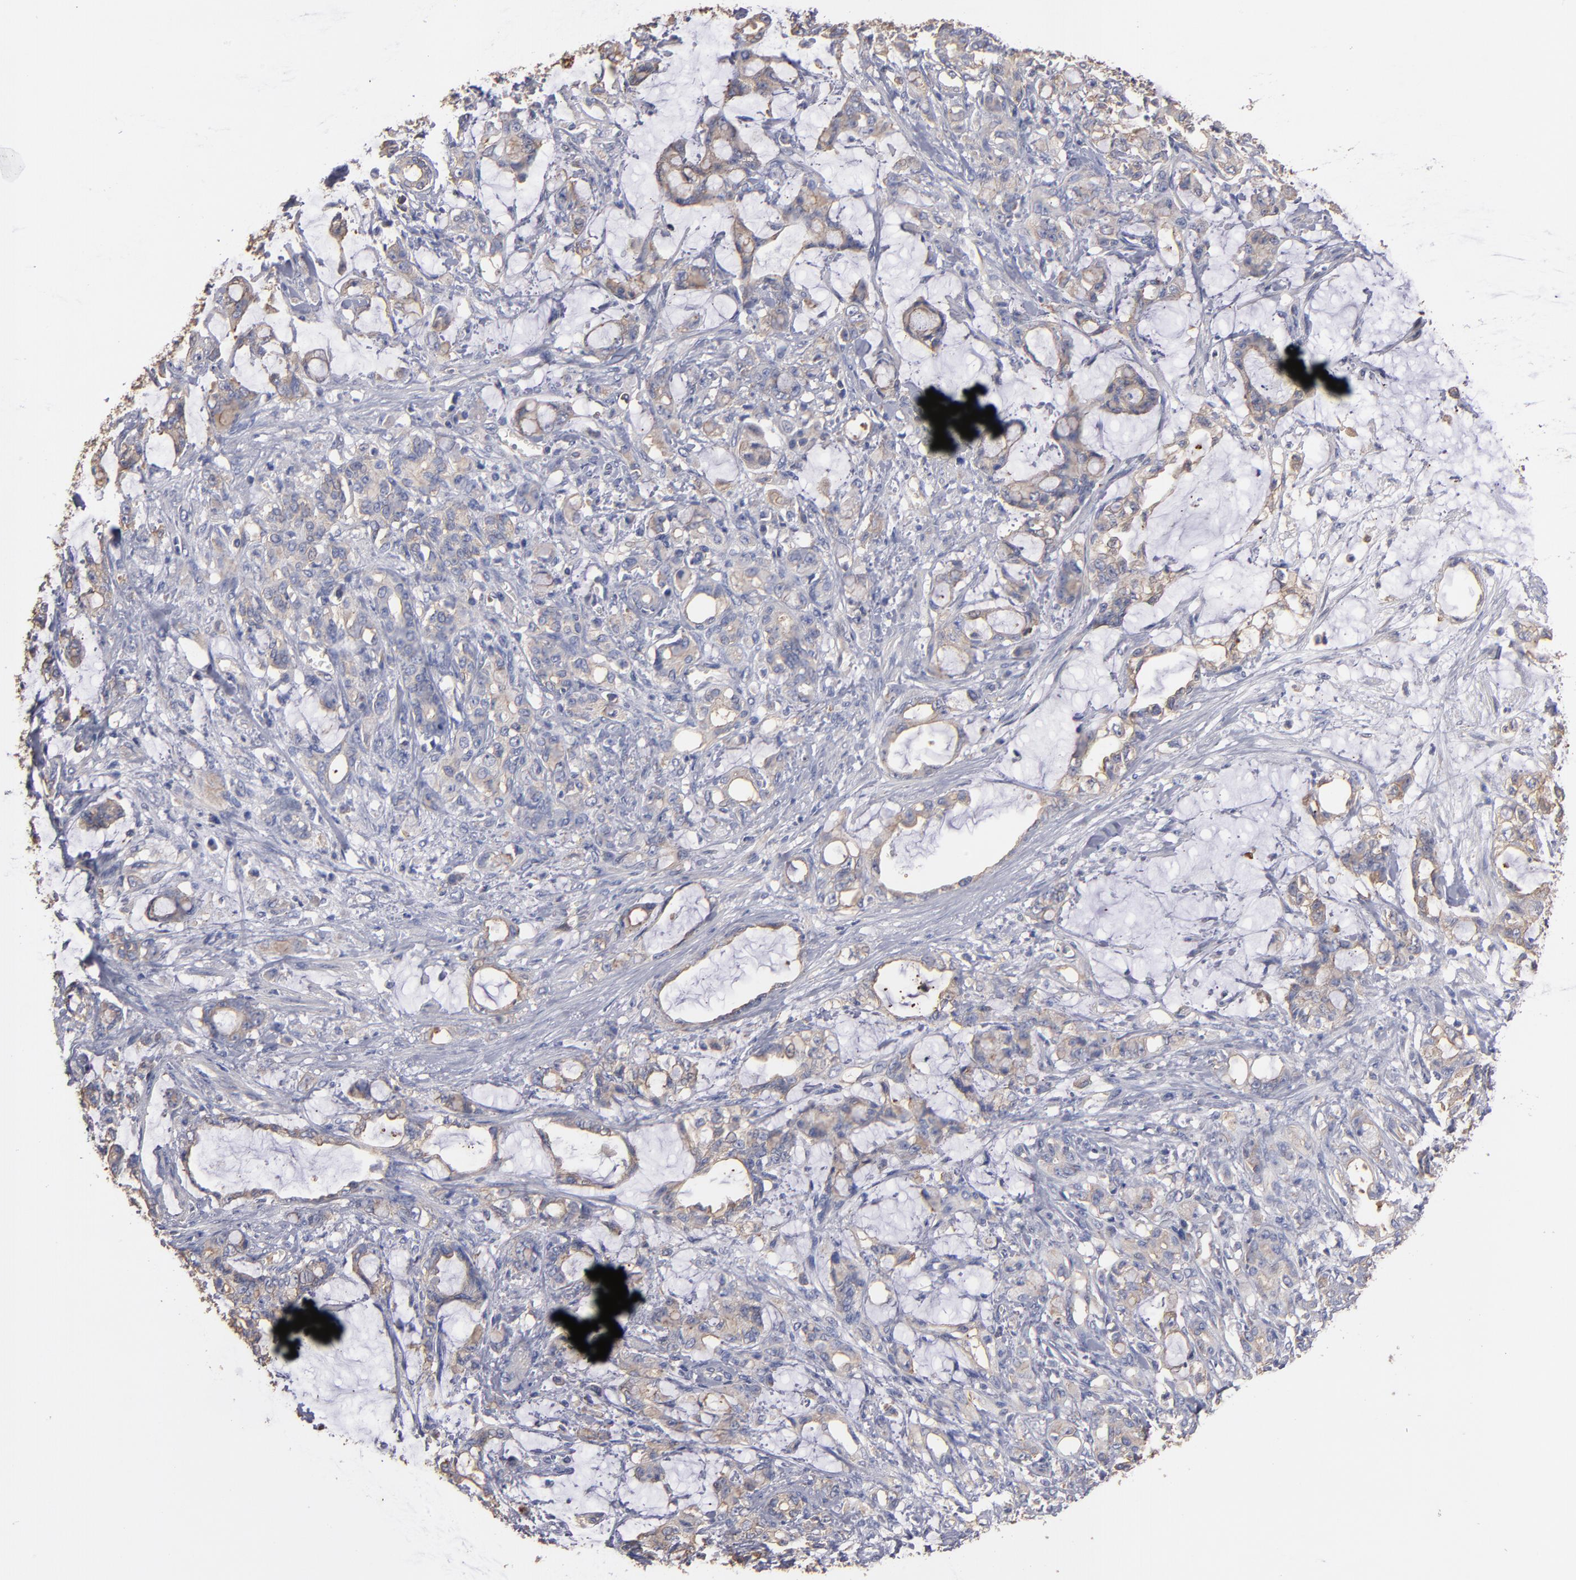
{"staining": {"intensity": "weak", "quantity": "25%-75%", "location": "cytoplasmic/membranous"}, "tissue": "pancreatic cancer", "cell_type": "Tumor cells", "image_type": "cancer", "snomed": [{"axis": "morphology", "description": "Adenocarcinoma, NOS"}, {"axis": "topography", "description": "Pancreas"}], "caption": "A high-resolution photomicrograph shows immunohistochemistry staining of pancreatic adenocarcinoma, which exhibits weak cytoplasmic/membranous positivity in about 25%-75% of tumor cells.", "gene": "ESYT2", "patient": {"sex": "female", "age": 73}}